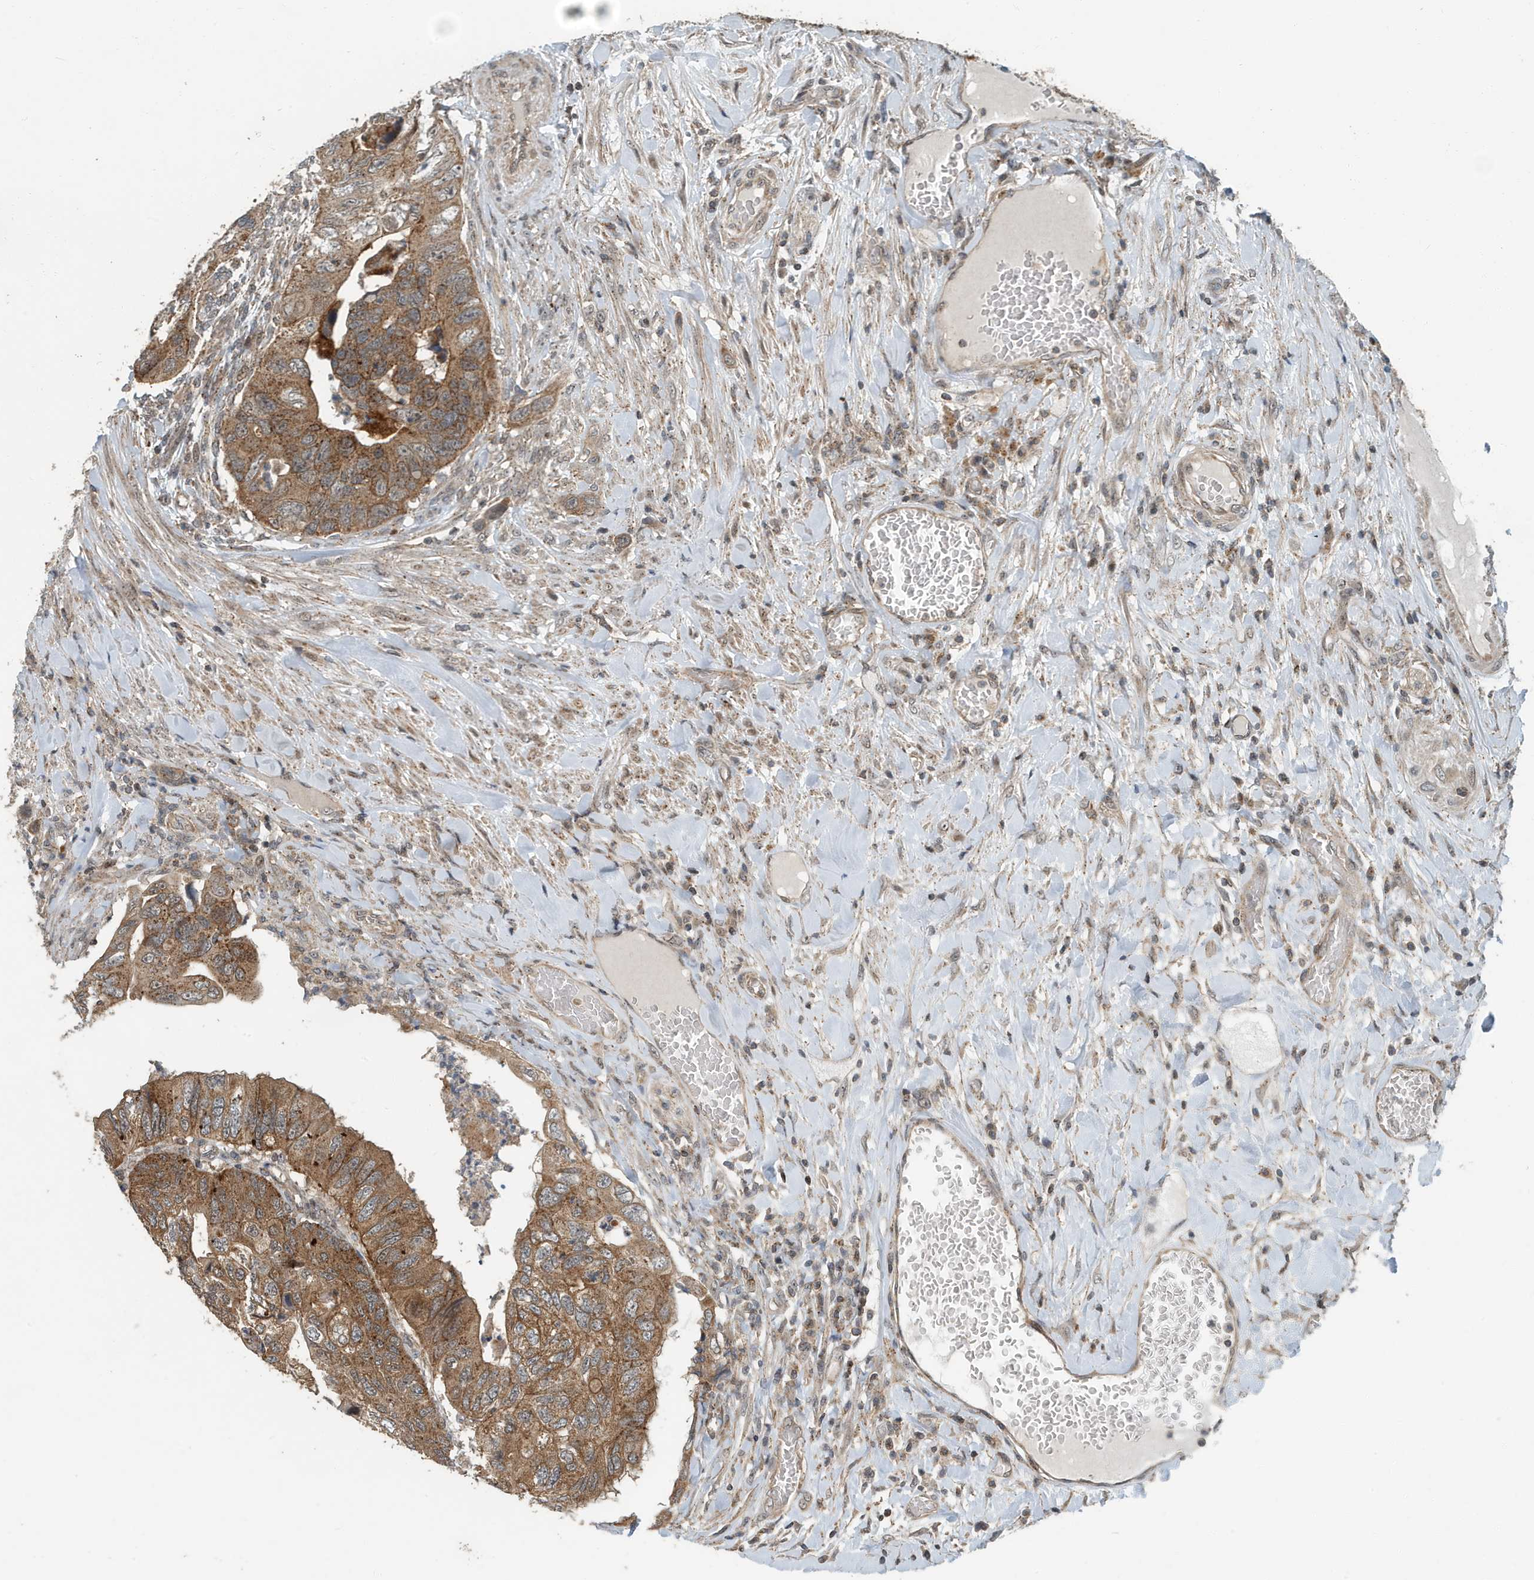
{"staining": {"intensity": "moderate", "quantity": ">75%", "location": "cytoplasmic/membranous"}, "tissue": "colorectal cancer", "cell_type": "Tumor cells", "image_type": "cancer", "snomed": [{"axis": "morphology", "description": "Adenocarcinoma, NOS"}, {"axis": "topography", "description": "Rectum"}], "caption": "The photomicrograph reveals a brown stain indicating the presence of a protein in the cytoplasmic/membranous of tumor cells in colorectal cancer.", "gene": "KIF15", "patient": {"sex": "male", "age": 63}}